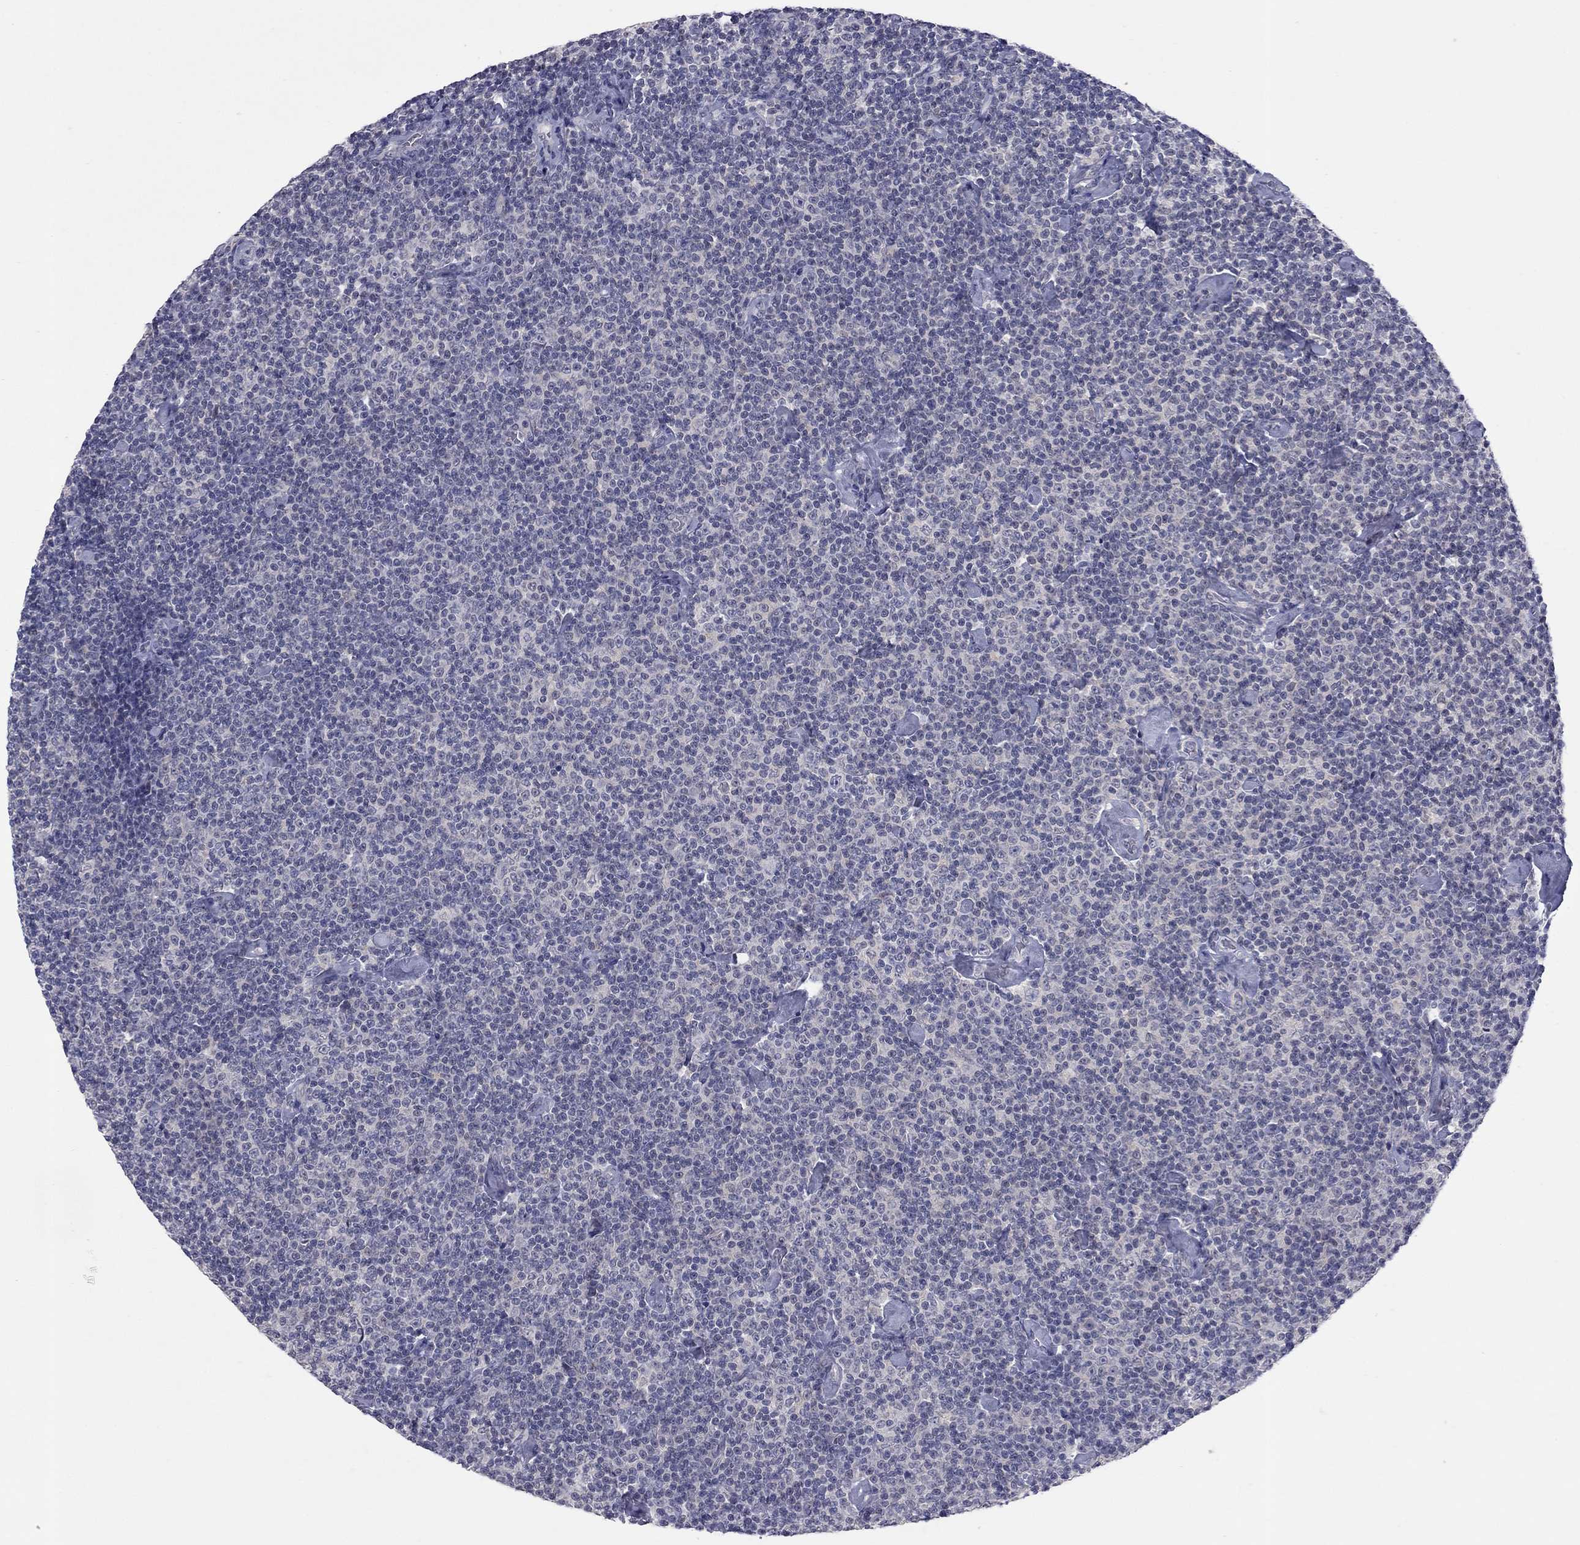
{"staining": {"intensity": "negative", "quantity": "none", "location": "none"}, "tissue": "lymphoma", "cell_type": "Tumor cells", "image_type": "cancer", "snomed": [{"axis": "morphology", "description": "Malignant lymphoma, non-Hodgkin's type, Low grade"}, {"axis": "topography", "description": "Lymph node"}], "caption": "The immunohistochemistry (IHC) image has no significant staining in tumor cells of lymphoma tissue. (DAB (3,3'-diaminobenzidine) immunohistochemistry (IHC), high magnification).", "gene": "SHOC2", "patient": {"sex": "male", "age": 81}}